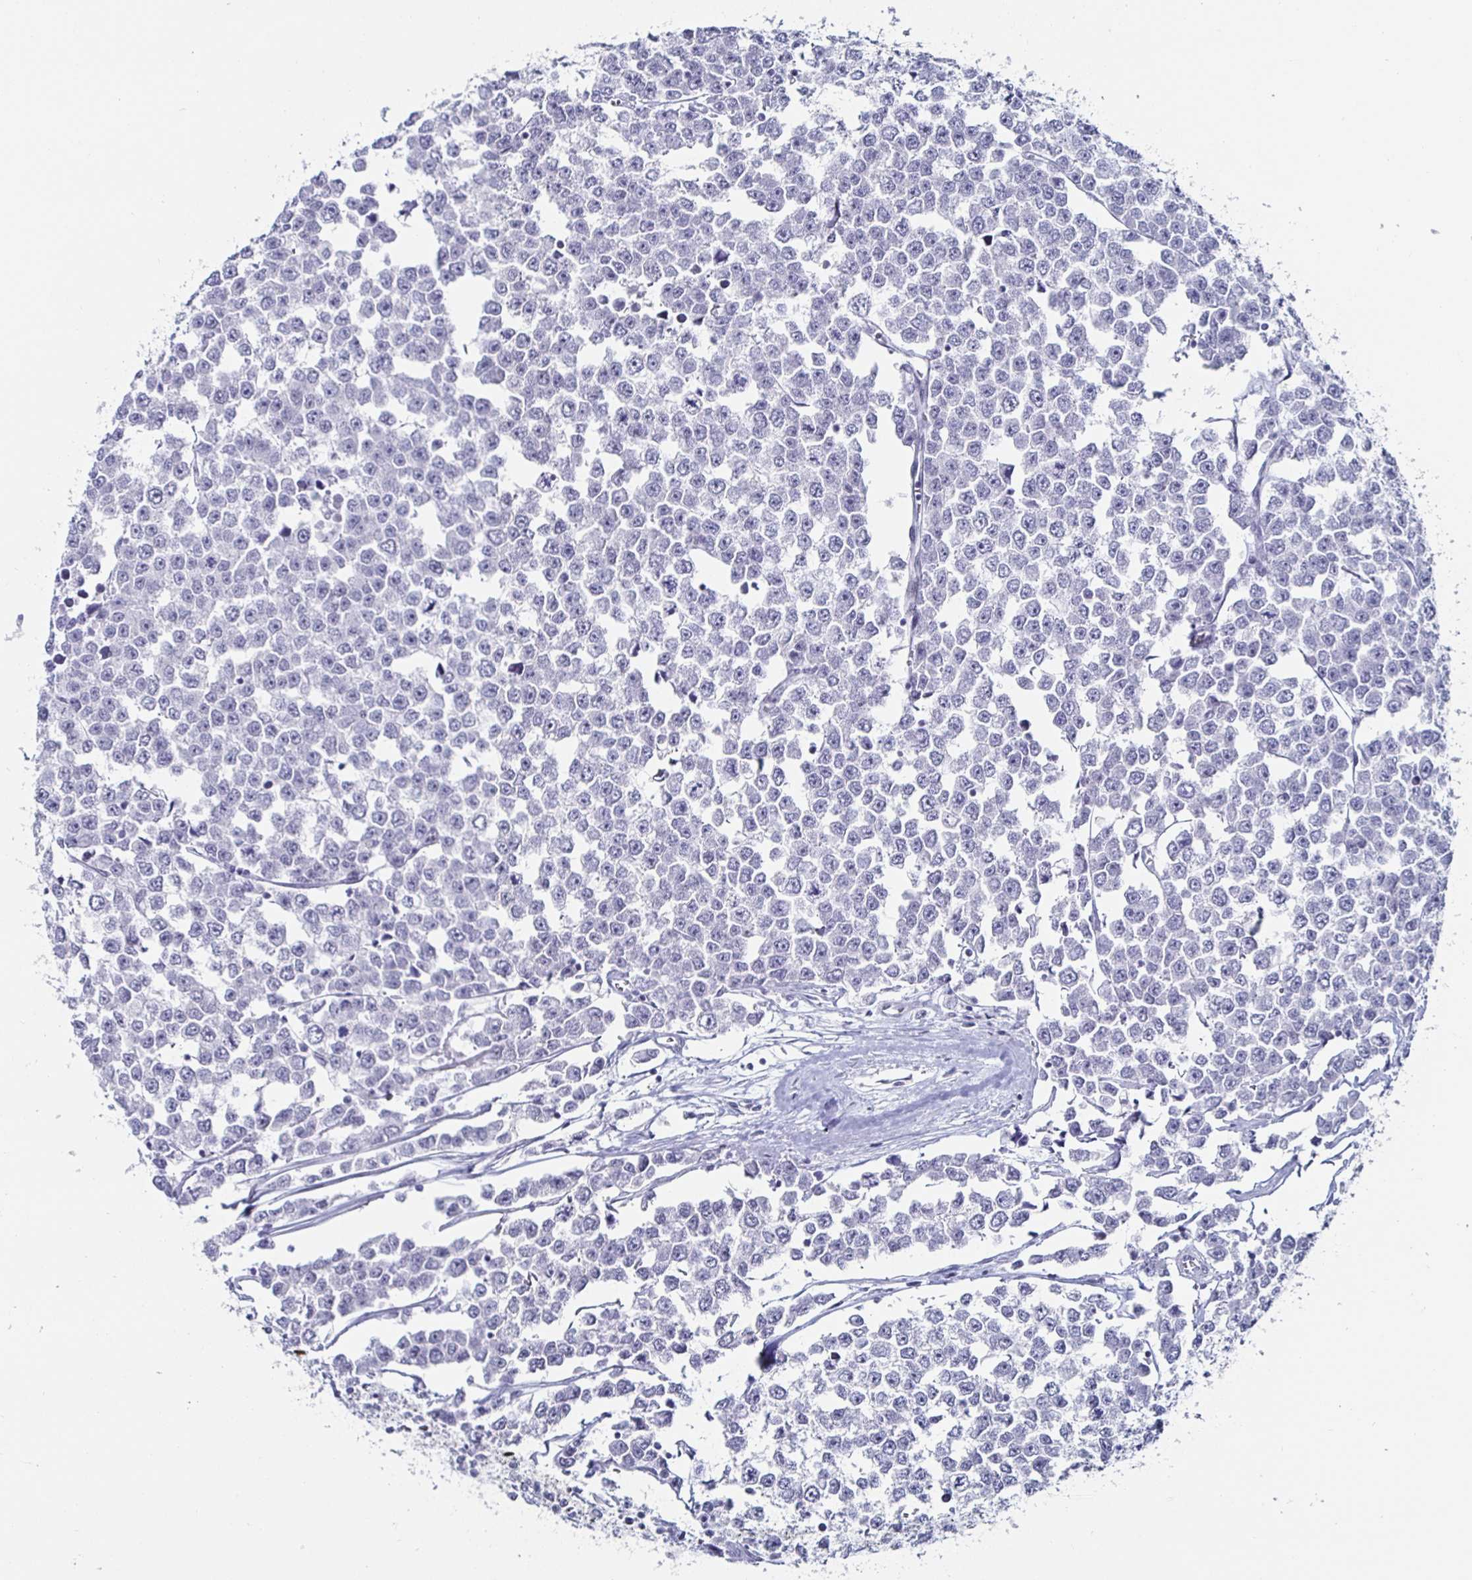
{"staining": {"intensity": "negative", "quantity": "none", "location": "none"}, "tissue": "testis cancer", "cell_type": "Tumor cells", "image_type": "cancer", "snomed": [{"axis": "morphology", "description": "Seminoma, NOS"}, {"axis": "morphology", "description": "Carcinoma, Embryonal, NOS"}, {"axis": "topography", "description": "Testis"}], "caption": "Immunohistochemistry (IHC) of testis embryonal carcinoma exhibits no positivity in tumor cells.", "gene": "KRT4", "patient": {"sex": "male", "age": 52}}